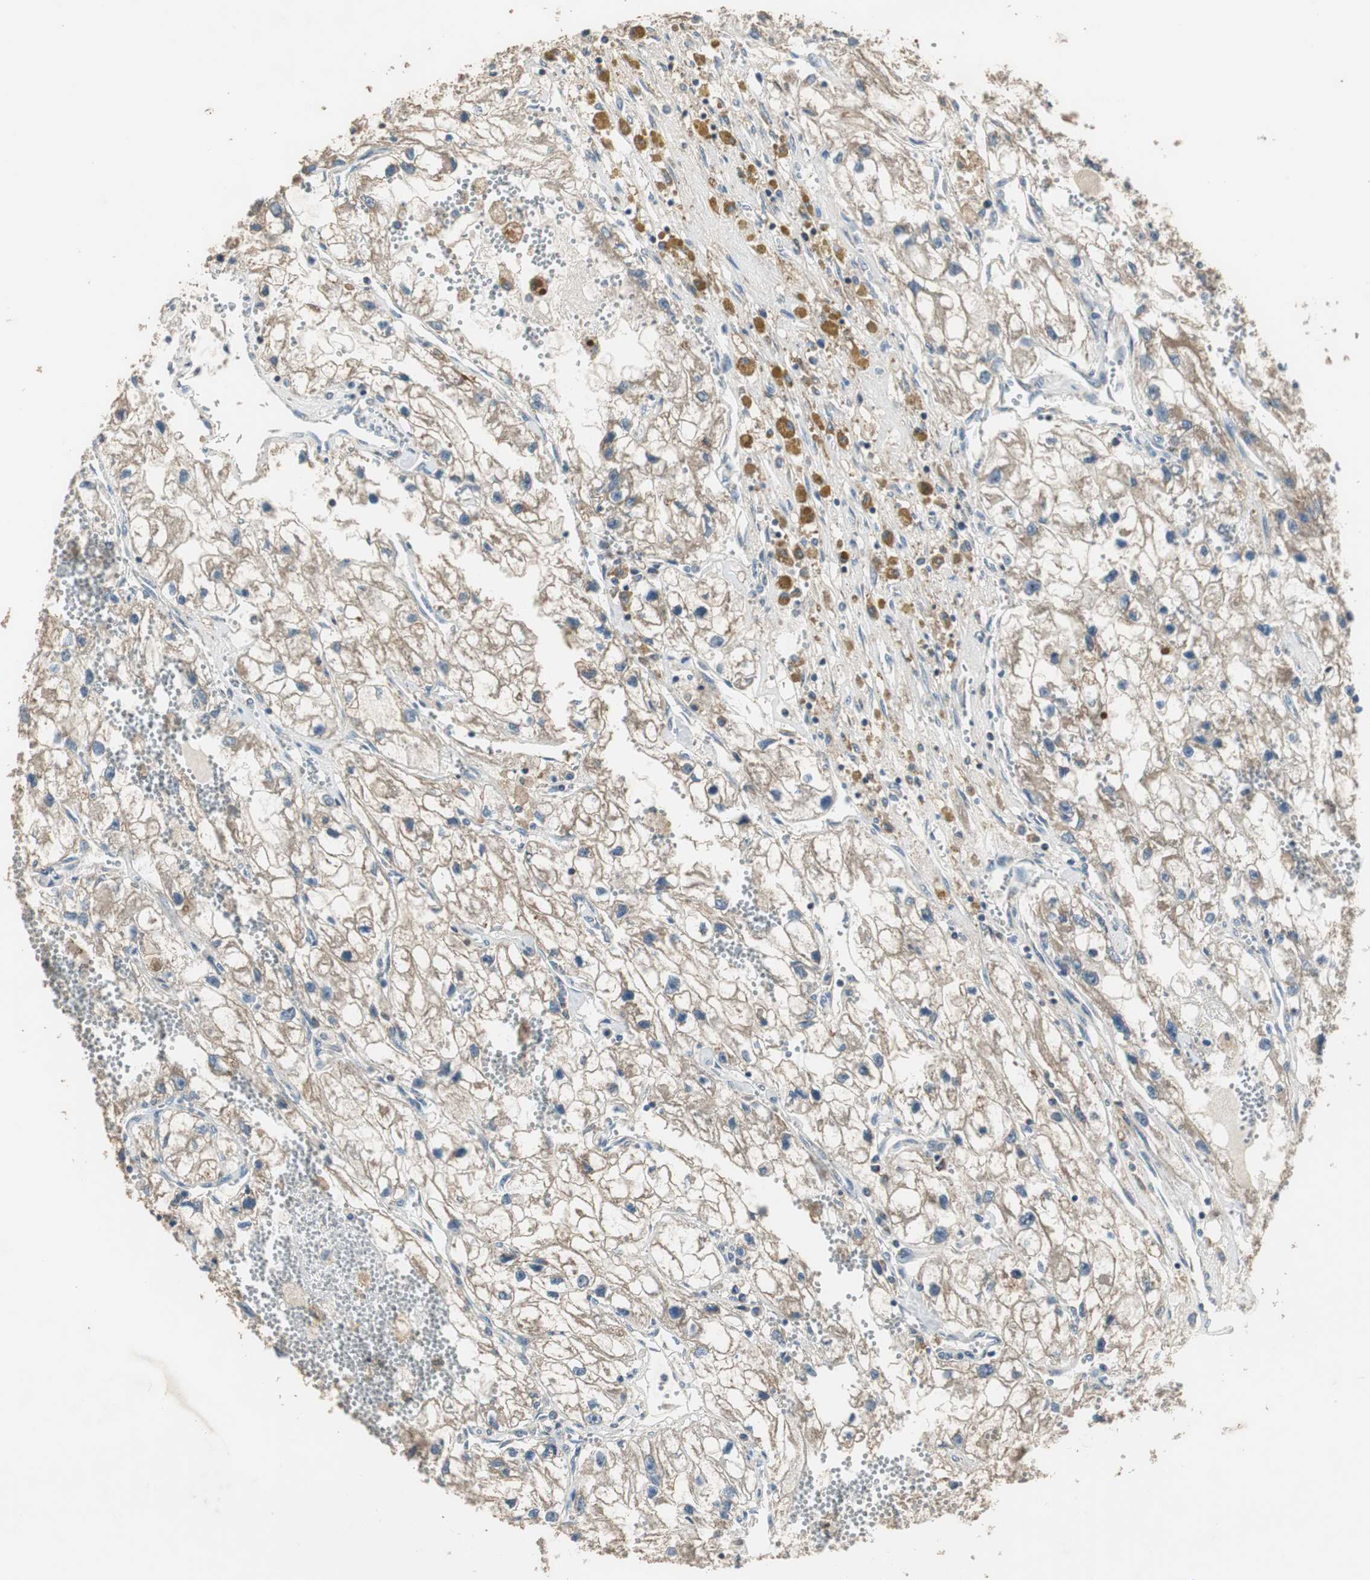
{"staining": {"intensity": "weak", "quantity": ">75%", "location": "cytoplasmic/membranous"}, "tissue": "renal cancer", "cell_type": "Tumor cells", "image_type": "cancer", "snomed": [{"axis": "morphology", "description": "Adenocarcinoma, NOS"}, {"axis": "topography", "description": "Kidney"}], "caption": "DAB immunohistochemical staining of human renal adenocarcinoma shows weak cytoplasmic/membranous protein positivity in about >75% of tumor cells.", "gene": "MSTO1", "patient": {"sex": "female", "age": 70}}